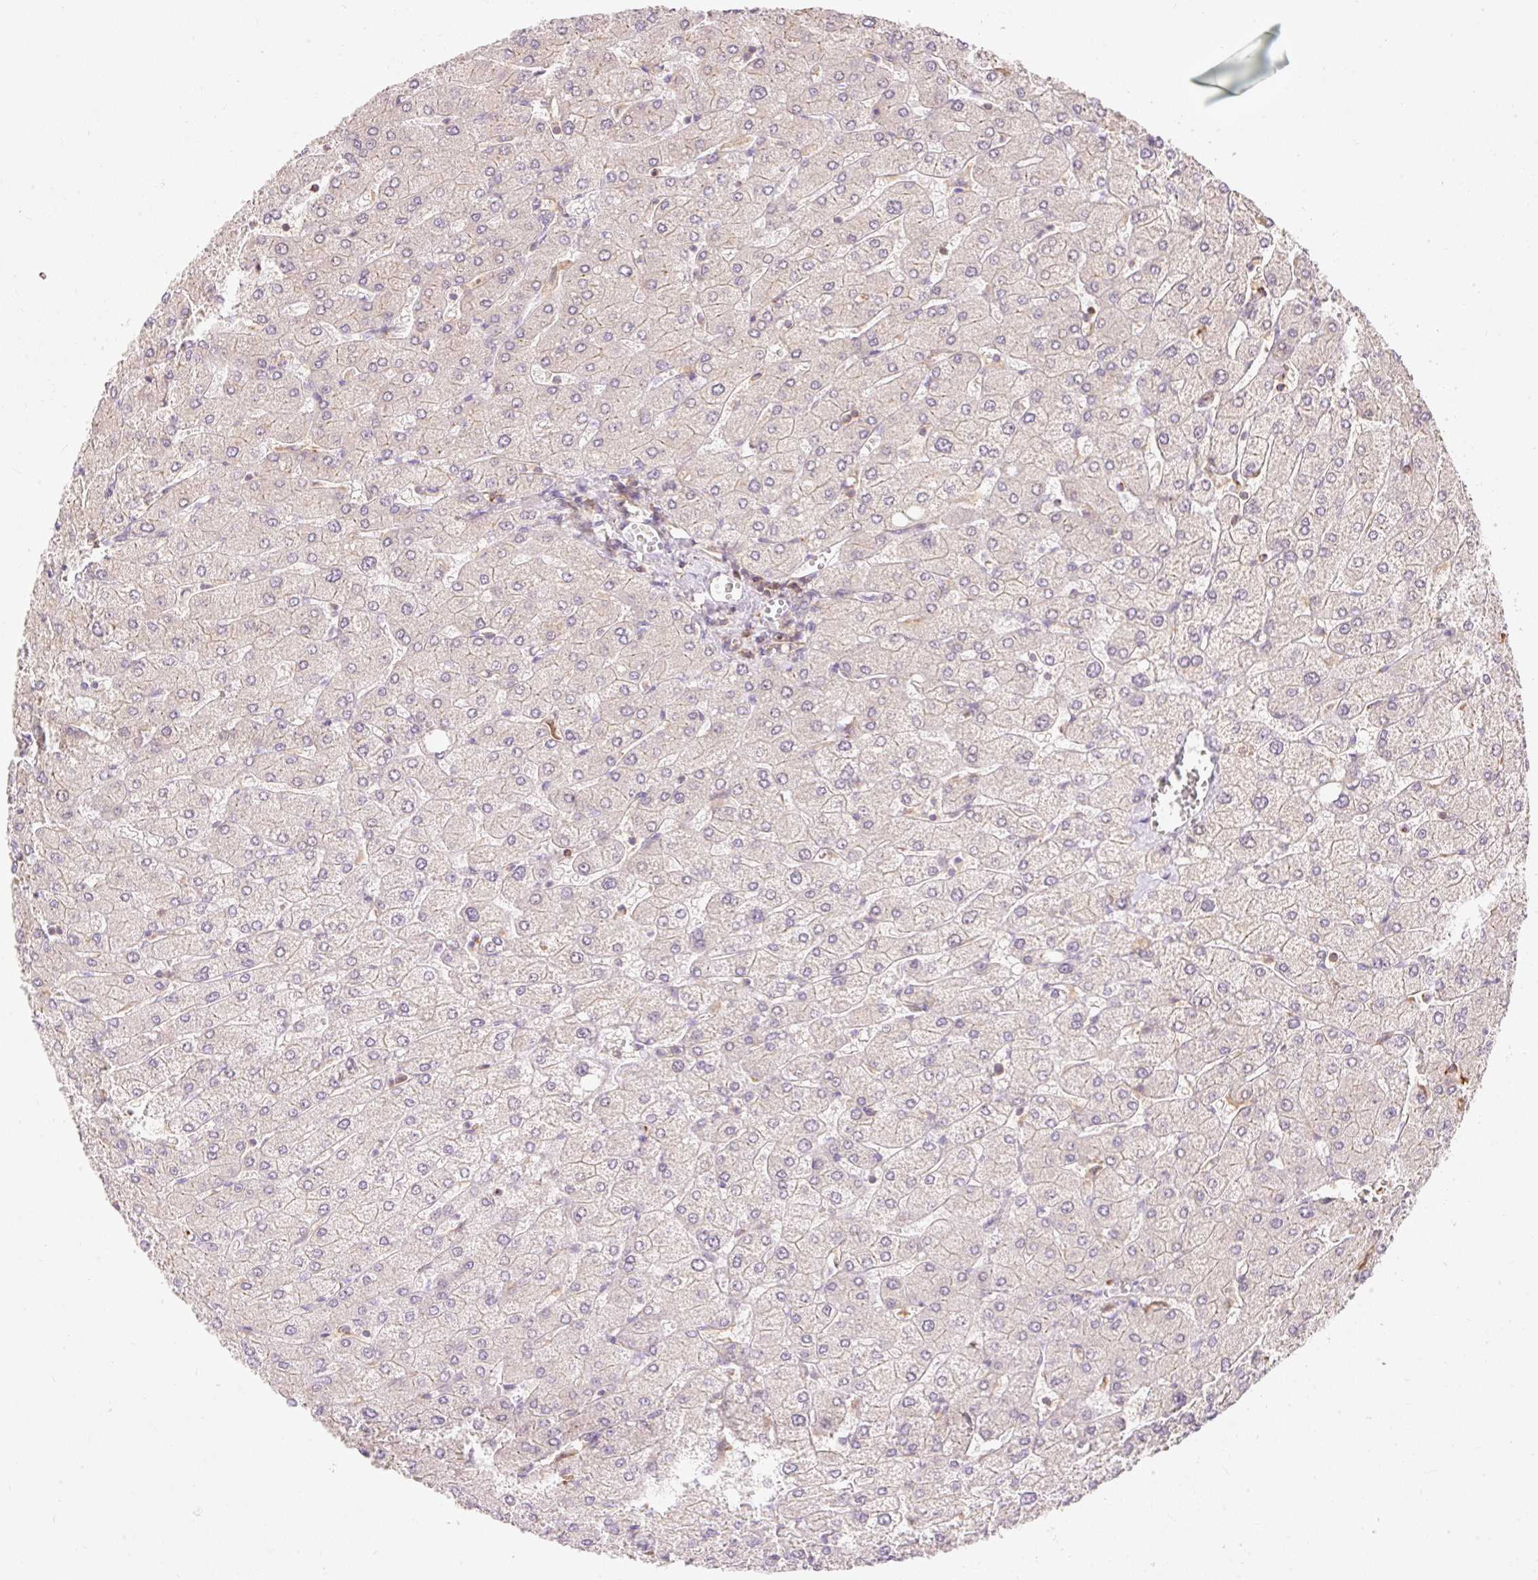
{"staining": {"intensity": "negative", "quantity": "none", "location": "none"}, "tissue": "liver", "cell_type": "Cholangiocytes", "image_type": "normal", "snomed": [{"axis": "morphology", "description": "Normal tissue, NOS"}, {"axis": "topography", "description": "Liver"}], "caption": "Immunohistochemical staining of benign human liver exhibits no significant expression in cholangiocytes.", "gene": "EMC10", "patient": {"sex": "male", "age": 55}}